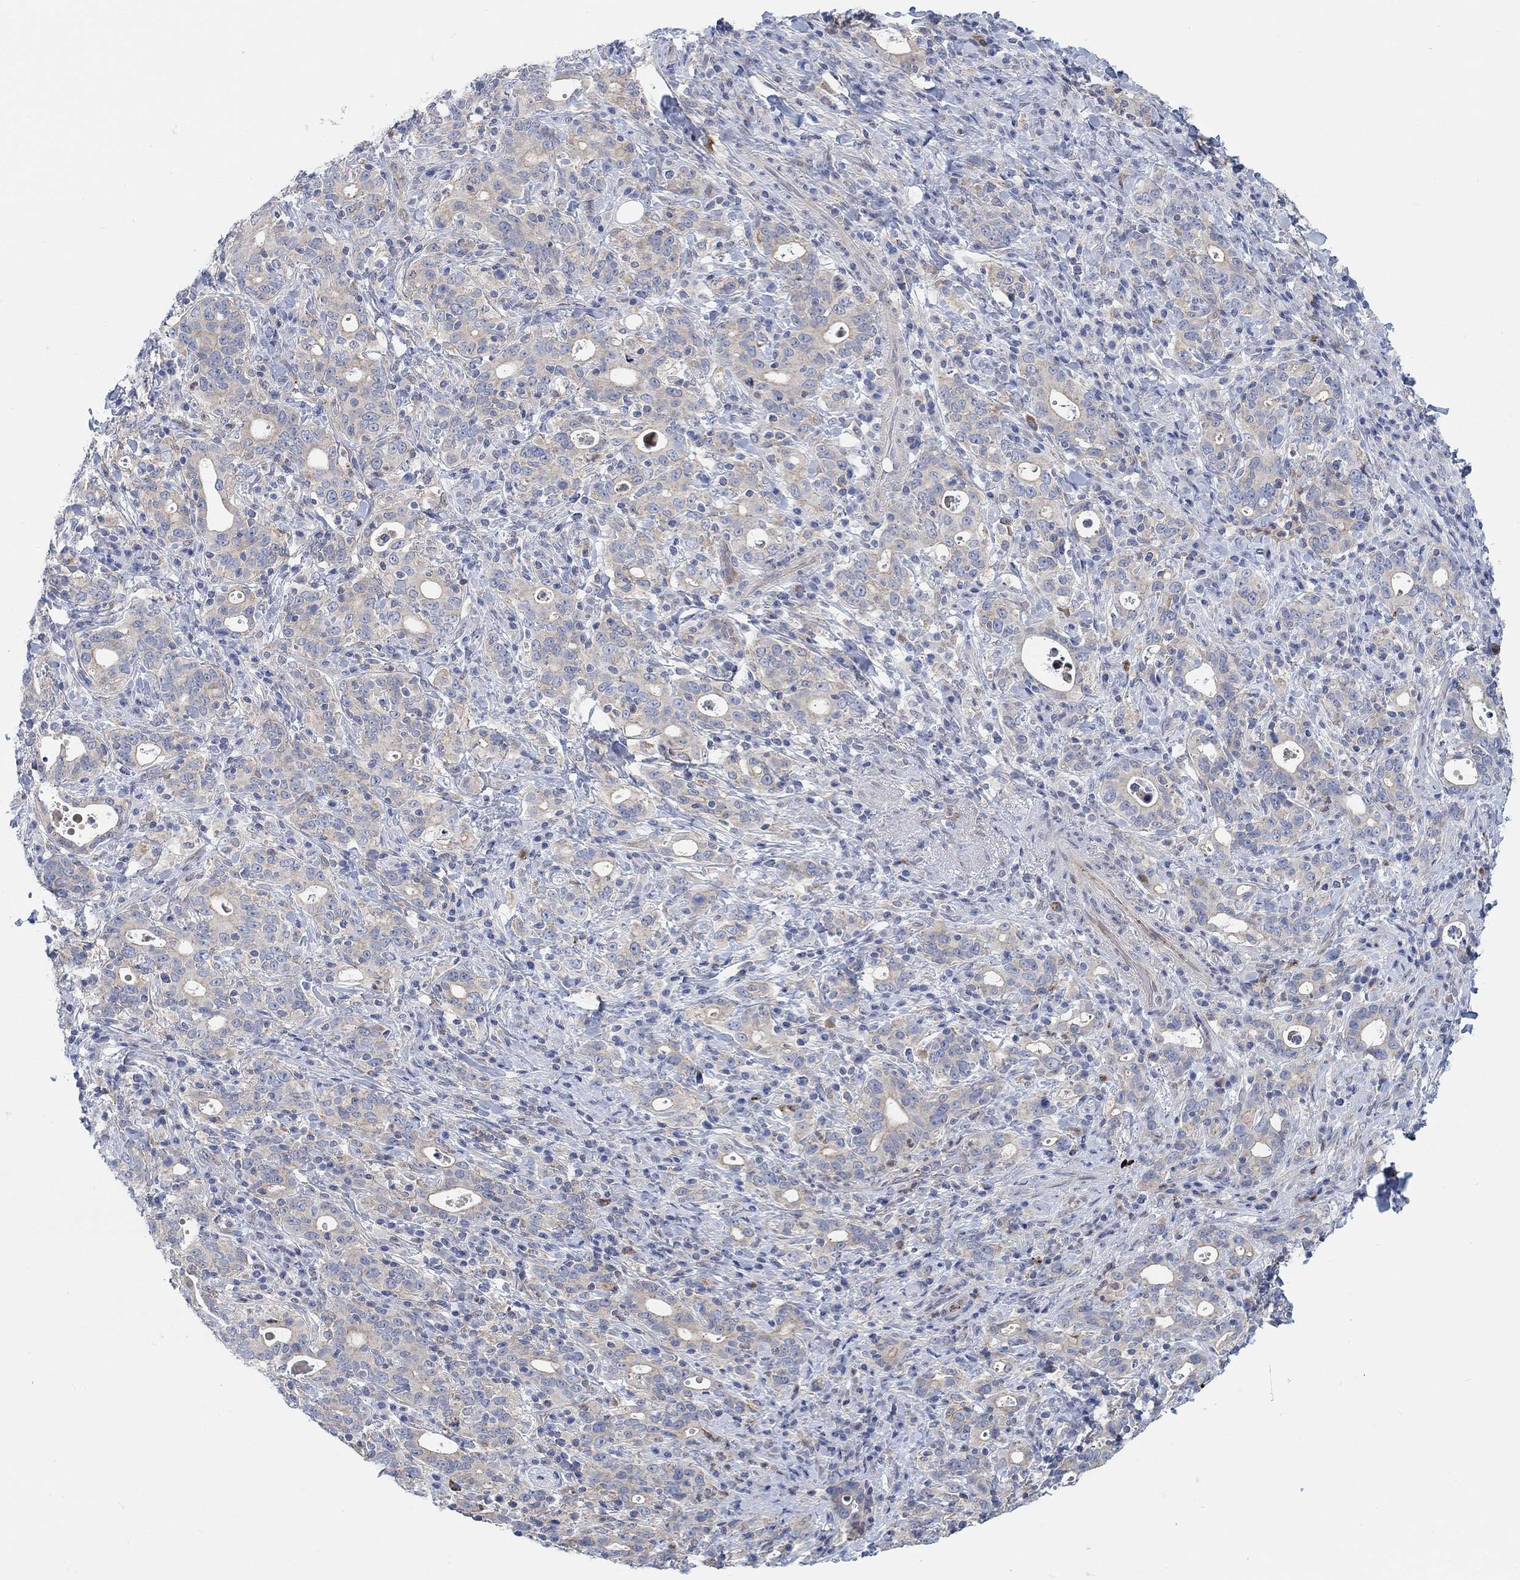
{"staining": {"intensity": "weak", "quantity": "<25%", "location": "cytoplasmic/membranous"}, "tissue": "stomach cancer", "cell_type": "Tumor cells", "image_type": "cancer", "snomed": [{"axis": "morphology", "description": "Adenocarcinoma, NOS"}, {"axis": "topography", "description": "Stomach"}], "caption": "Stomach cancer (adenocarcinoma) was stained to show a protein in brown. There is no significant expression in tumor cells.", "gene": "PMFBP1", "patient": {"sex": "male", "age": 79}}